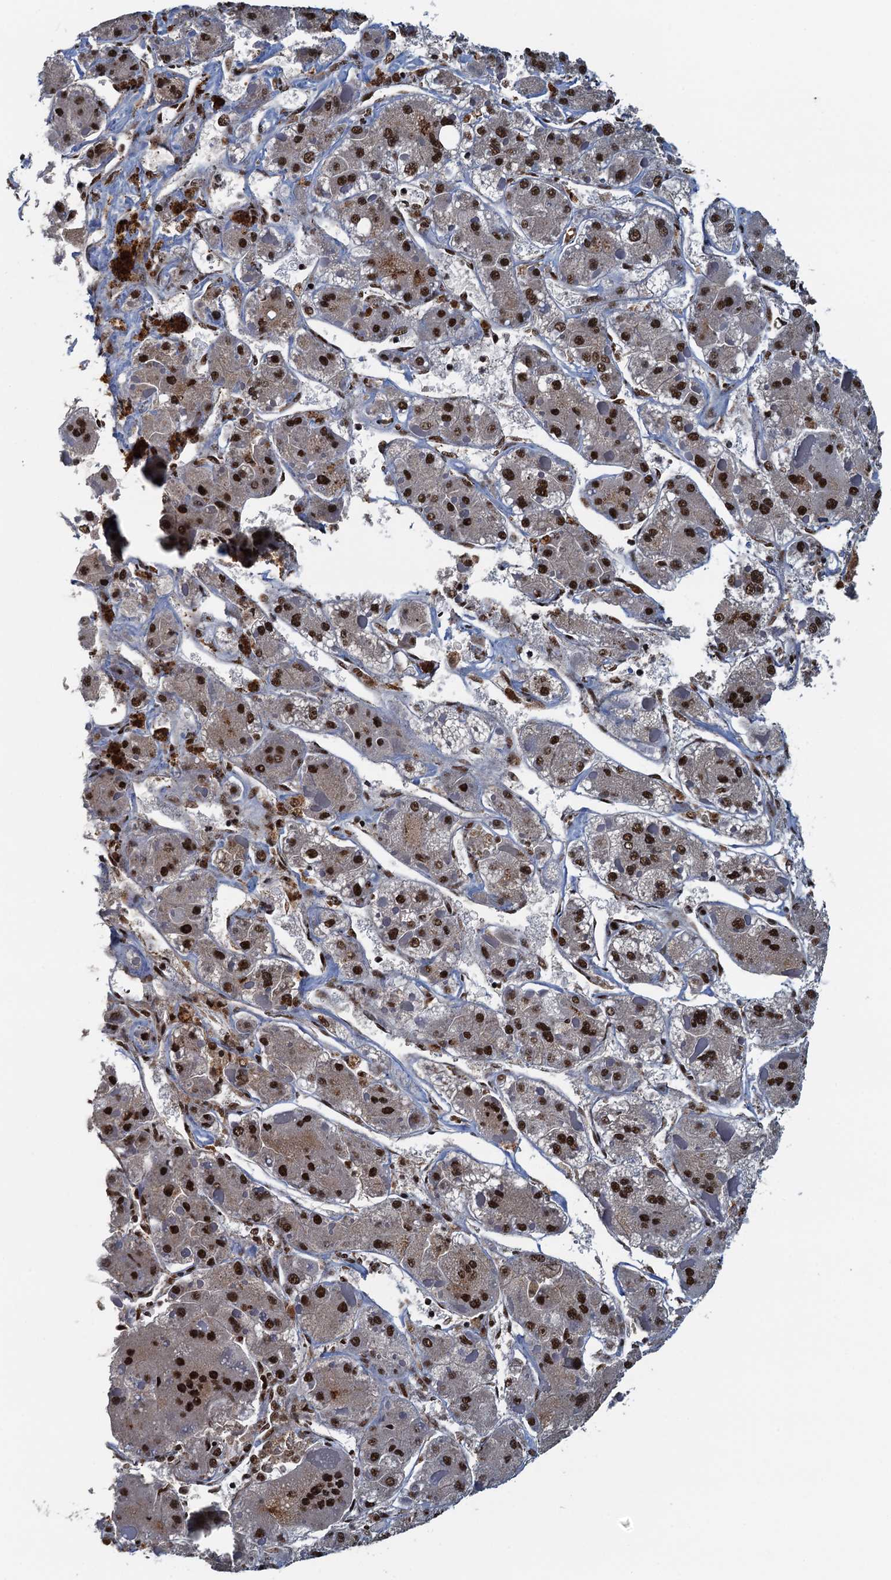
{"staining": {"intensity": "strong", "quantity": ">75%", "location": "nuclear"}, "tissue": "liver cancer", "cell_type": "Tumor cells", "image_type": "cancer", "snomed": [{"axis": "morphology", "description": "Carcinoma, Hepatocellular, NOS"}, {"axis": "topography", "description": "Liver"}], "caption": "IHC of human liver hepatocellular carcinoma displays high levels of strong nuclear positivity in approximately >75% of tumor cells.", "gene": "ZC3H18", "patient": {"sex": "female", "age": 73}}